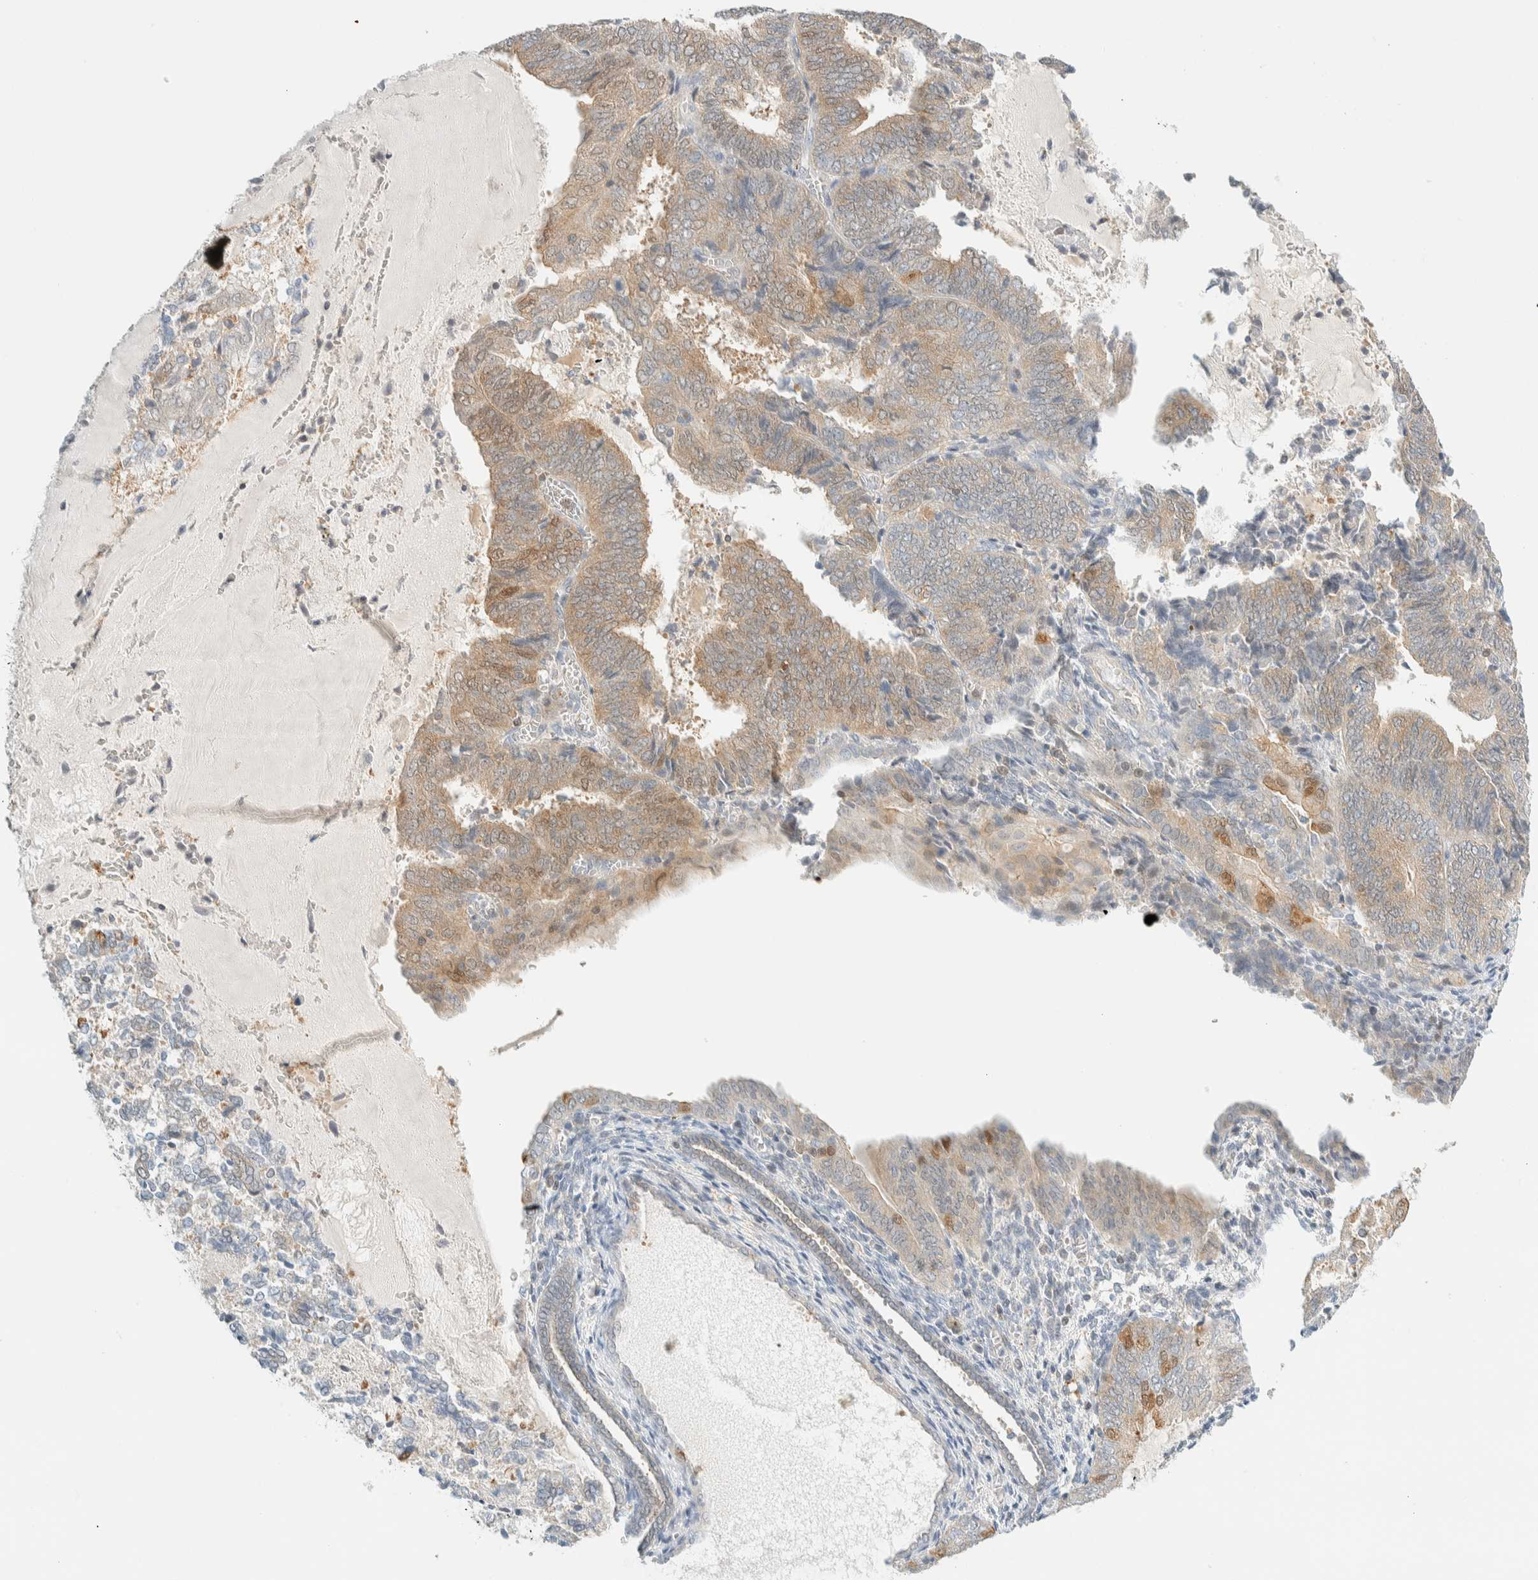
{"staining": {"intensity": "moderate", "quantity": ">75%", "location": "cytoplasmic/membranous"}, "tissue": "endometrial cancer", "cell_type": "Tumor cells", "image_type": "cancer", "snomed": [{"axis": "morphology", "description": "Adenocarcinoma, NOS"}, {"axis": "topography", "description": "Endometrium"}], "caption": "Tumor cells demonstrate medium levels of moderate cytoplasmic/membranous positivity in approximately >75% of cells in human adenocarcinoma (endometrial).", "gene": "PCYT2", "patient": {"sex": "female", "age": 81}}